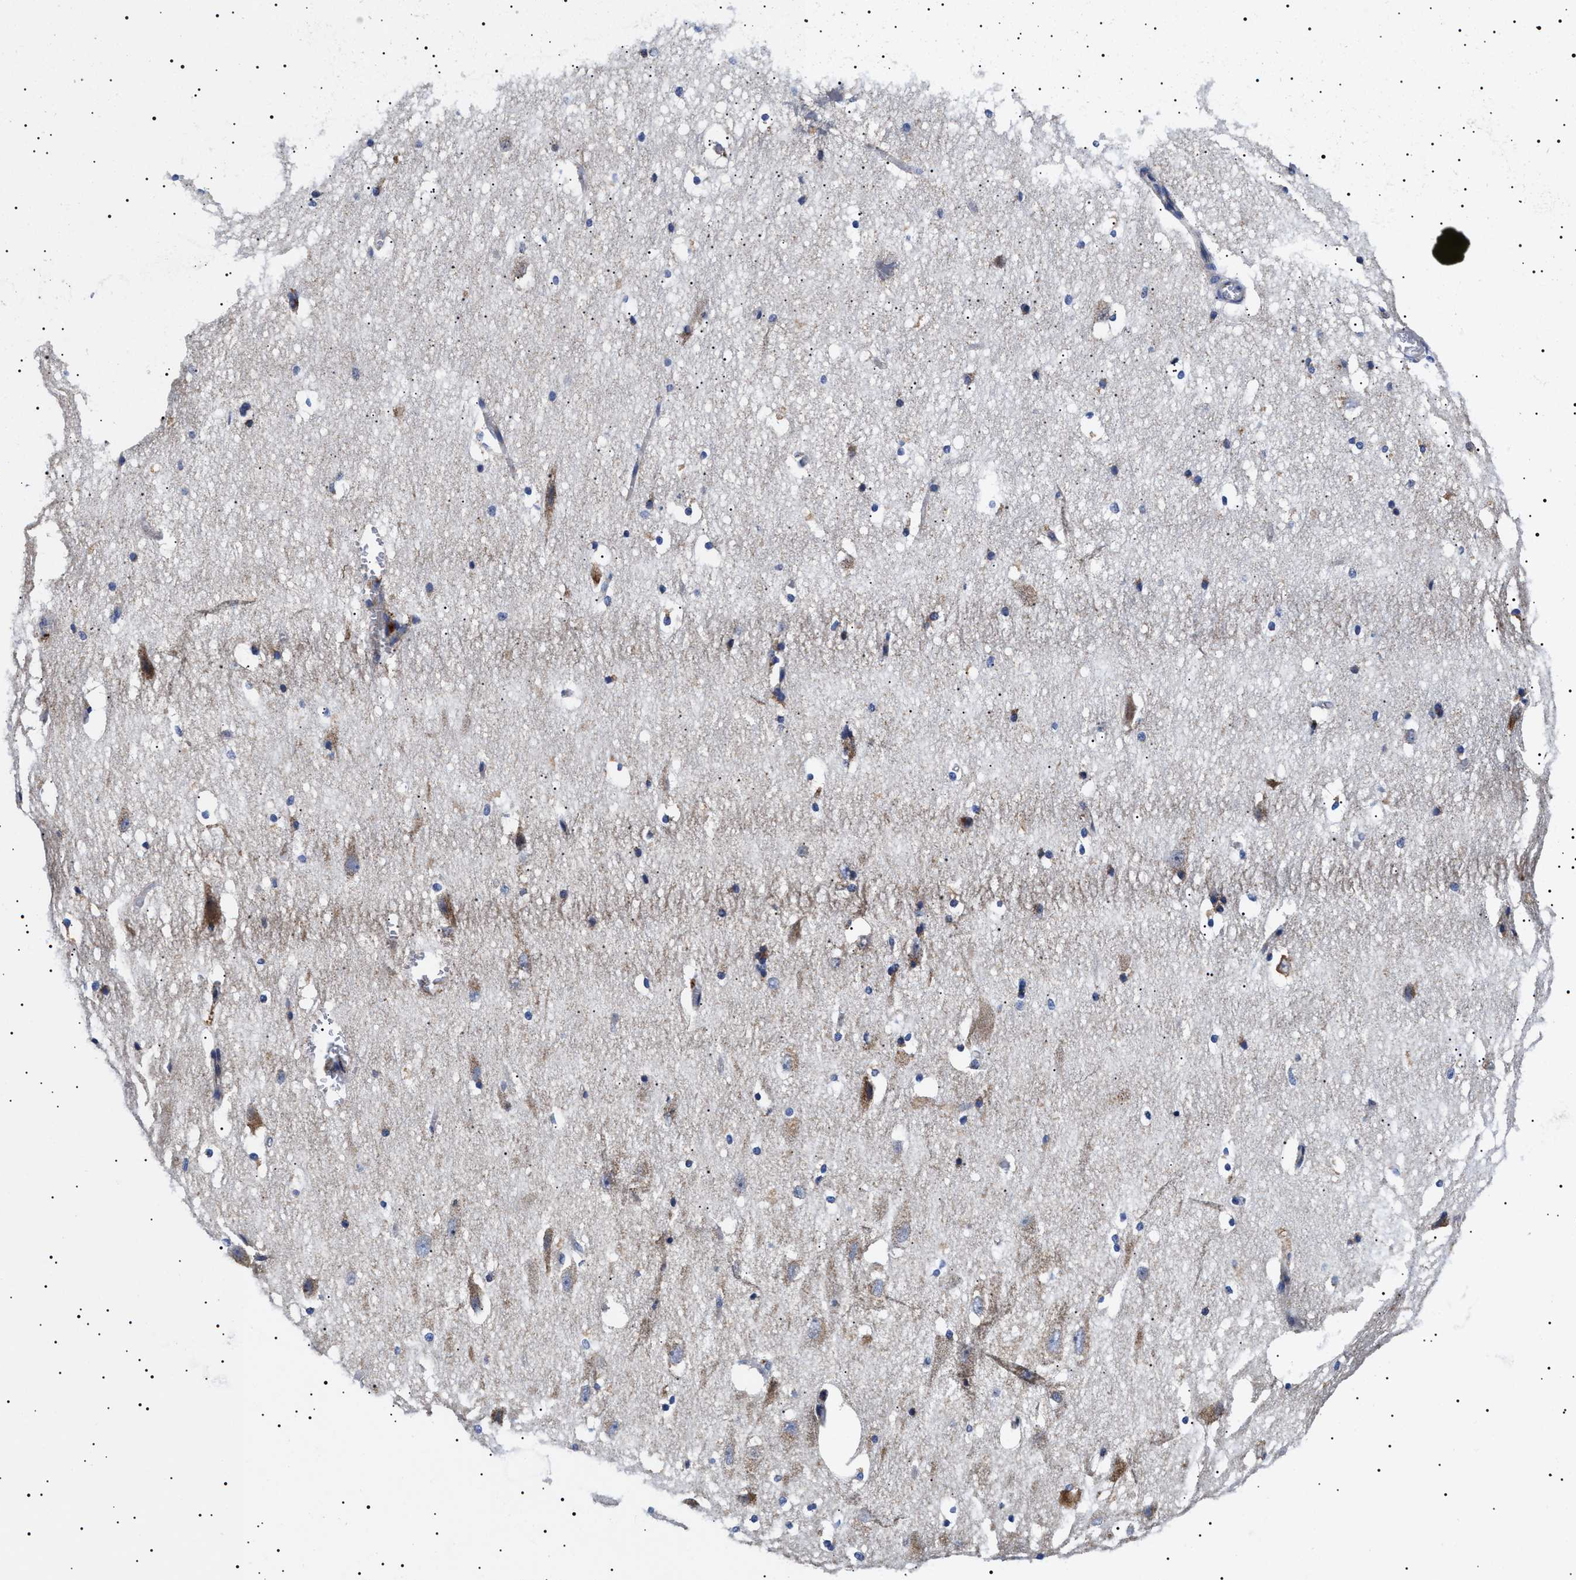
{"staining": {"intensity": "weak", "quantity": "<25%", "location": "cytoplasmic/membranous"}, "tissue": "hippocampus", "cell_type": "Glial cells", "image_type": "normal", "snomed": [{"axis": "morphology", "description": "Normal tissue, NOS"}, {"axis": "topography", "description": "Hippocampus"}], "caption": "This micrograph is of benign hippocampus stained with IHC to label a protein in brown with the nuclei are counter-stained blue. There is no expression in glial cells.", "gene": "CHRDL2", "patient": {"sex": "female", "age": 19}}